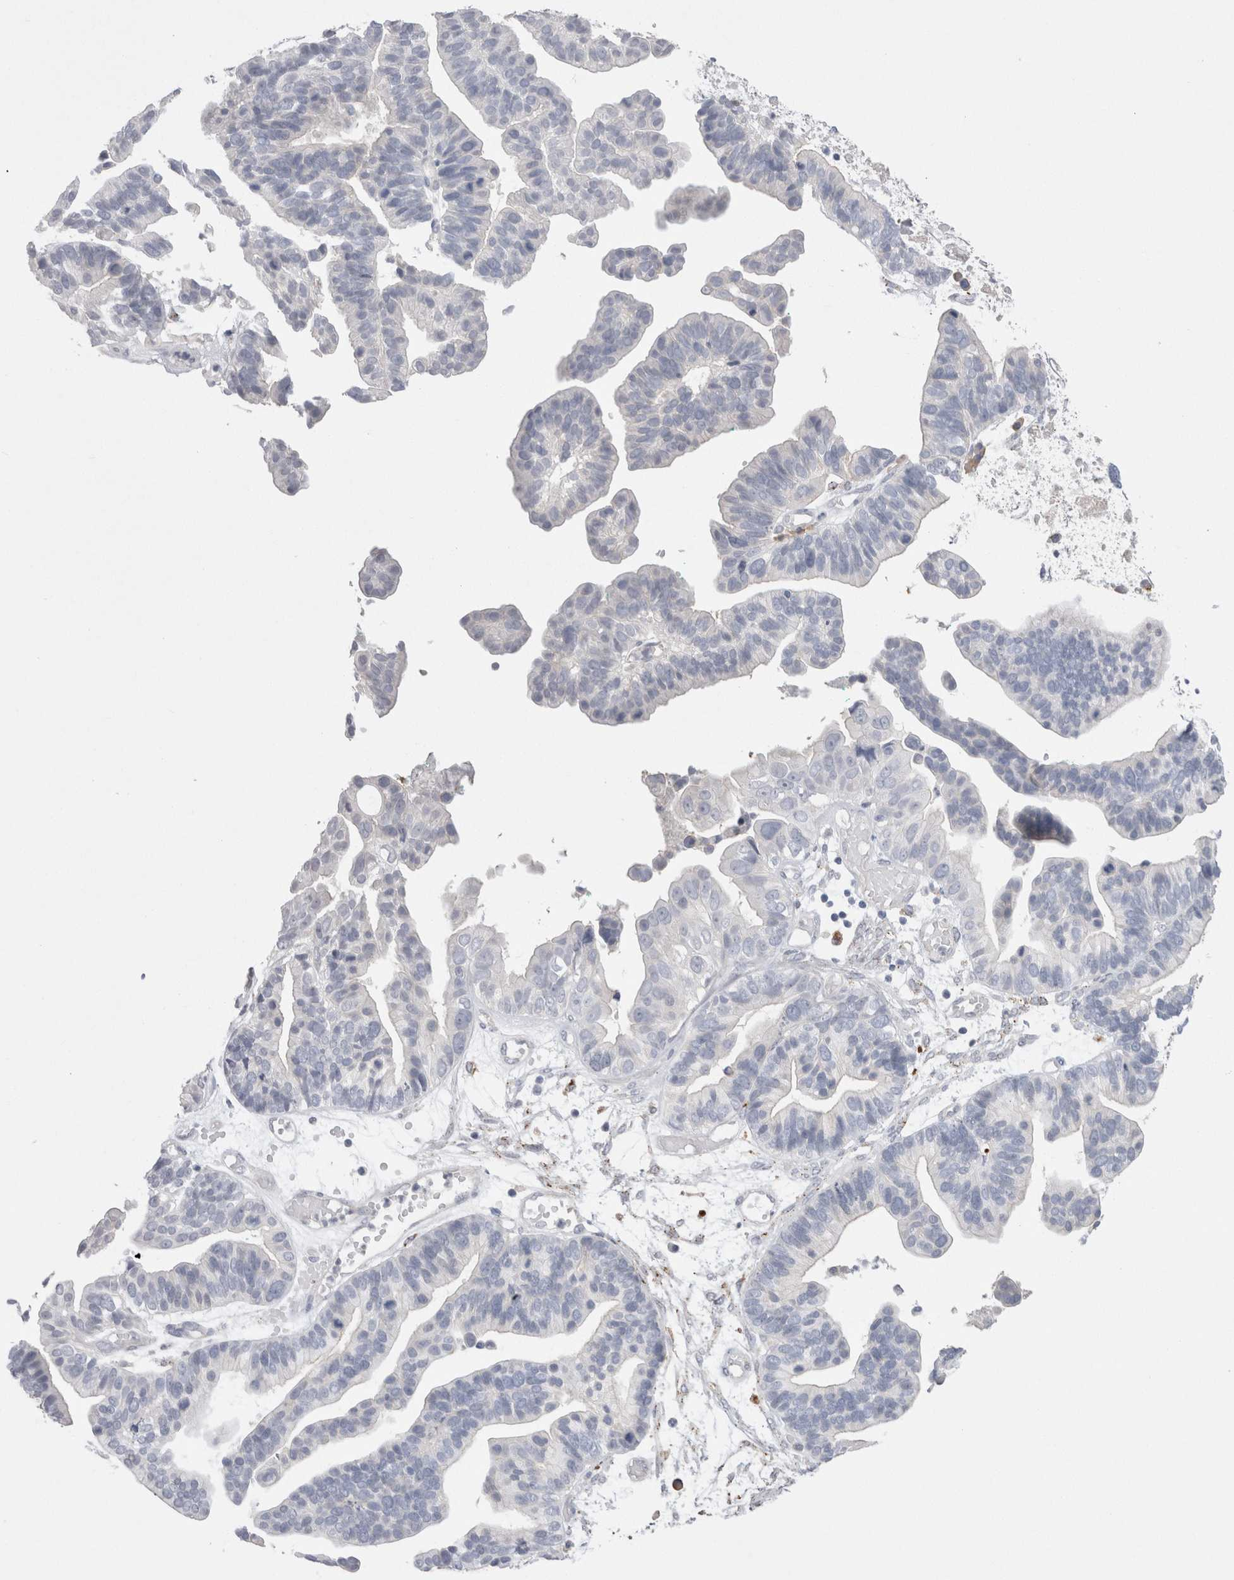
{"staining": {"intensity": "negative", "quantity": "none", "location": "none"}, "tissue": "ovarian cancer", "cell_type": "Tumor cells", "image_type": "cancer", "snomed": [{"axis": "morphology", "description": "Cystadenocarcinoma, serous, NOS"}, {"axis": "topography", "description": "Ovary"}], "caption": "Protein analysis of ovarian cancer reveals no significant positivity in tumor cells.", "gene": "EPDR1", "patient": {"sex": "female", "age": 56}}